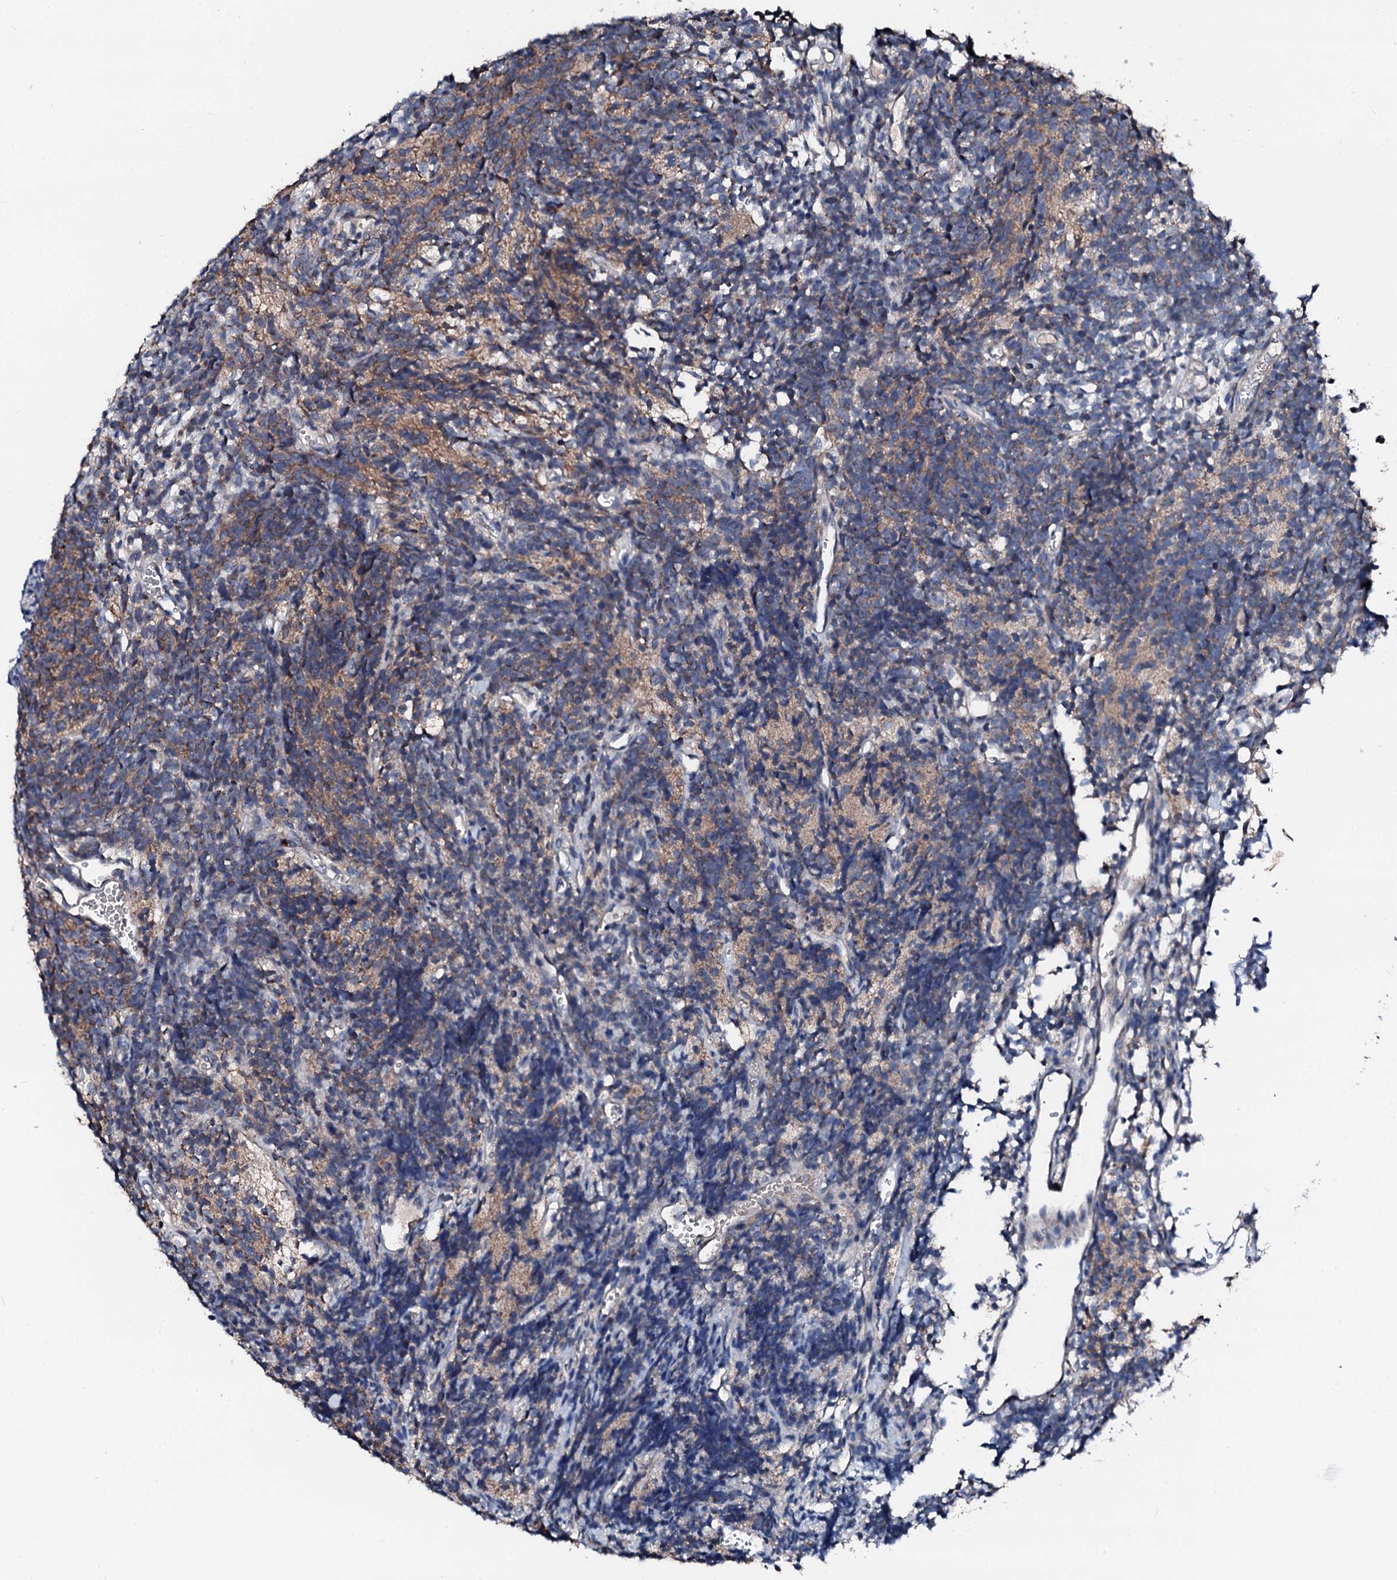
{"staining": {"intensity": "weak", "quantity": "<25%", "location": "cytoplasmic/membranous"}, "tissue": "glioma", "cell_type": "Tumor cells", "image_type": "cancer", "snomed": [{"axis": "morphology", "description": "Glioma, malignant, Low grade"}, {"axis": "topography", "description": "Brain"}], "caption": "Glioma was stained to show a protein in brown. There is no significant staining in tumor cells. (DAB IHC visualized using brightfield microscopy, high magnification).", "gene": "TRAFD1", "patient": {"sex": "female", "age": 1}}